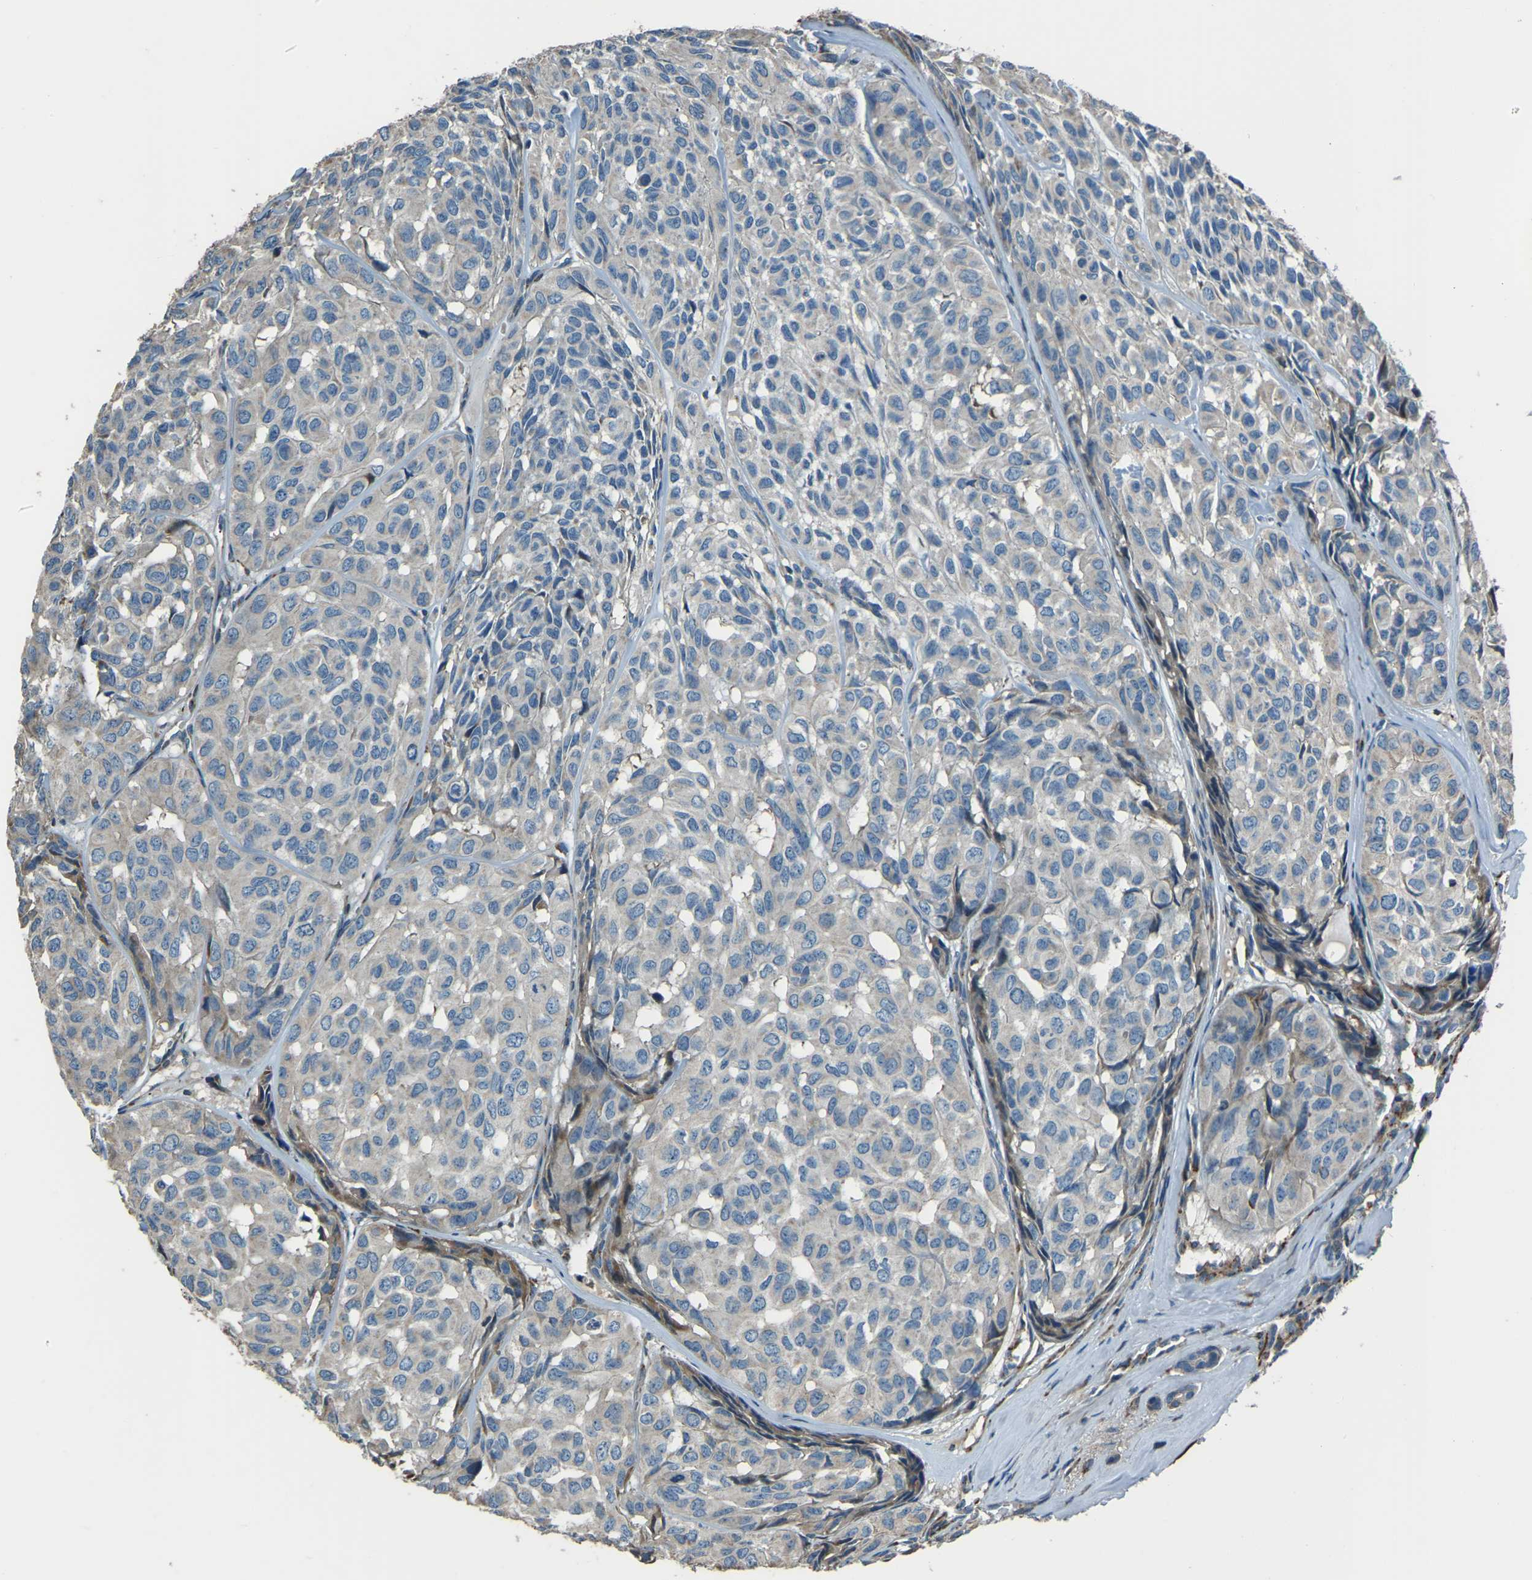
{"staining": {"intensity": "weak", "quantity": "<25%", "location": "cytoplasmic/membranous"}, "tissue": "head and neck cancer", "cell_type": "Tumor cells", "image_type": "cancer", "snomed": [{"axis": "morphology", "description": "Adenocarcinoma, NOS"}, {"axis": "topography", "description": "Salivary gland, NOS"}, {"axis": "topography", "description": "Head-Neck"}], "caption": "This histopathology image is of head and neck cancer (adenocarcinoma) stained with IHC to label a protein in brown with the nuclei are counter-stained blue. There is no expression in tumor cells.", "gene": "COL3A1", "patient": {"sex": "female", "age": 76}}